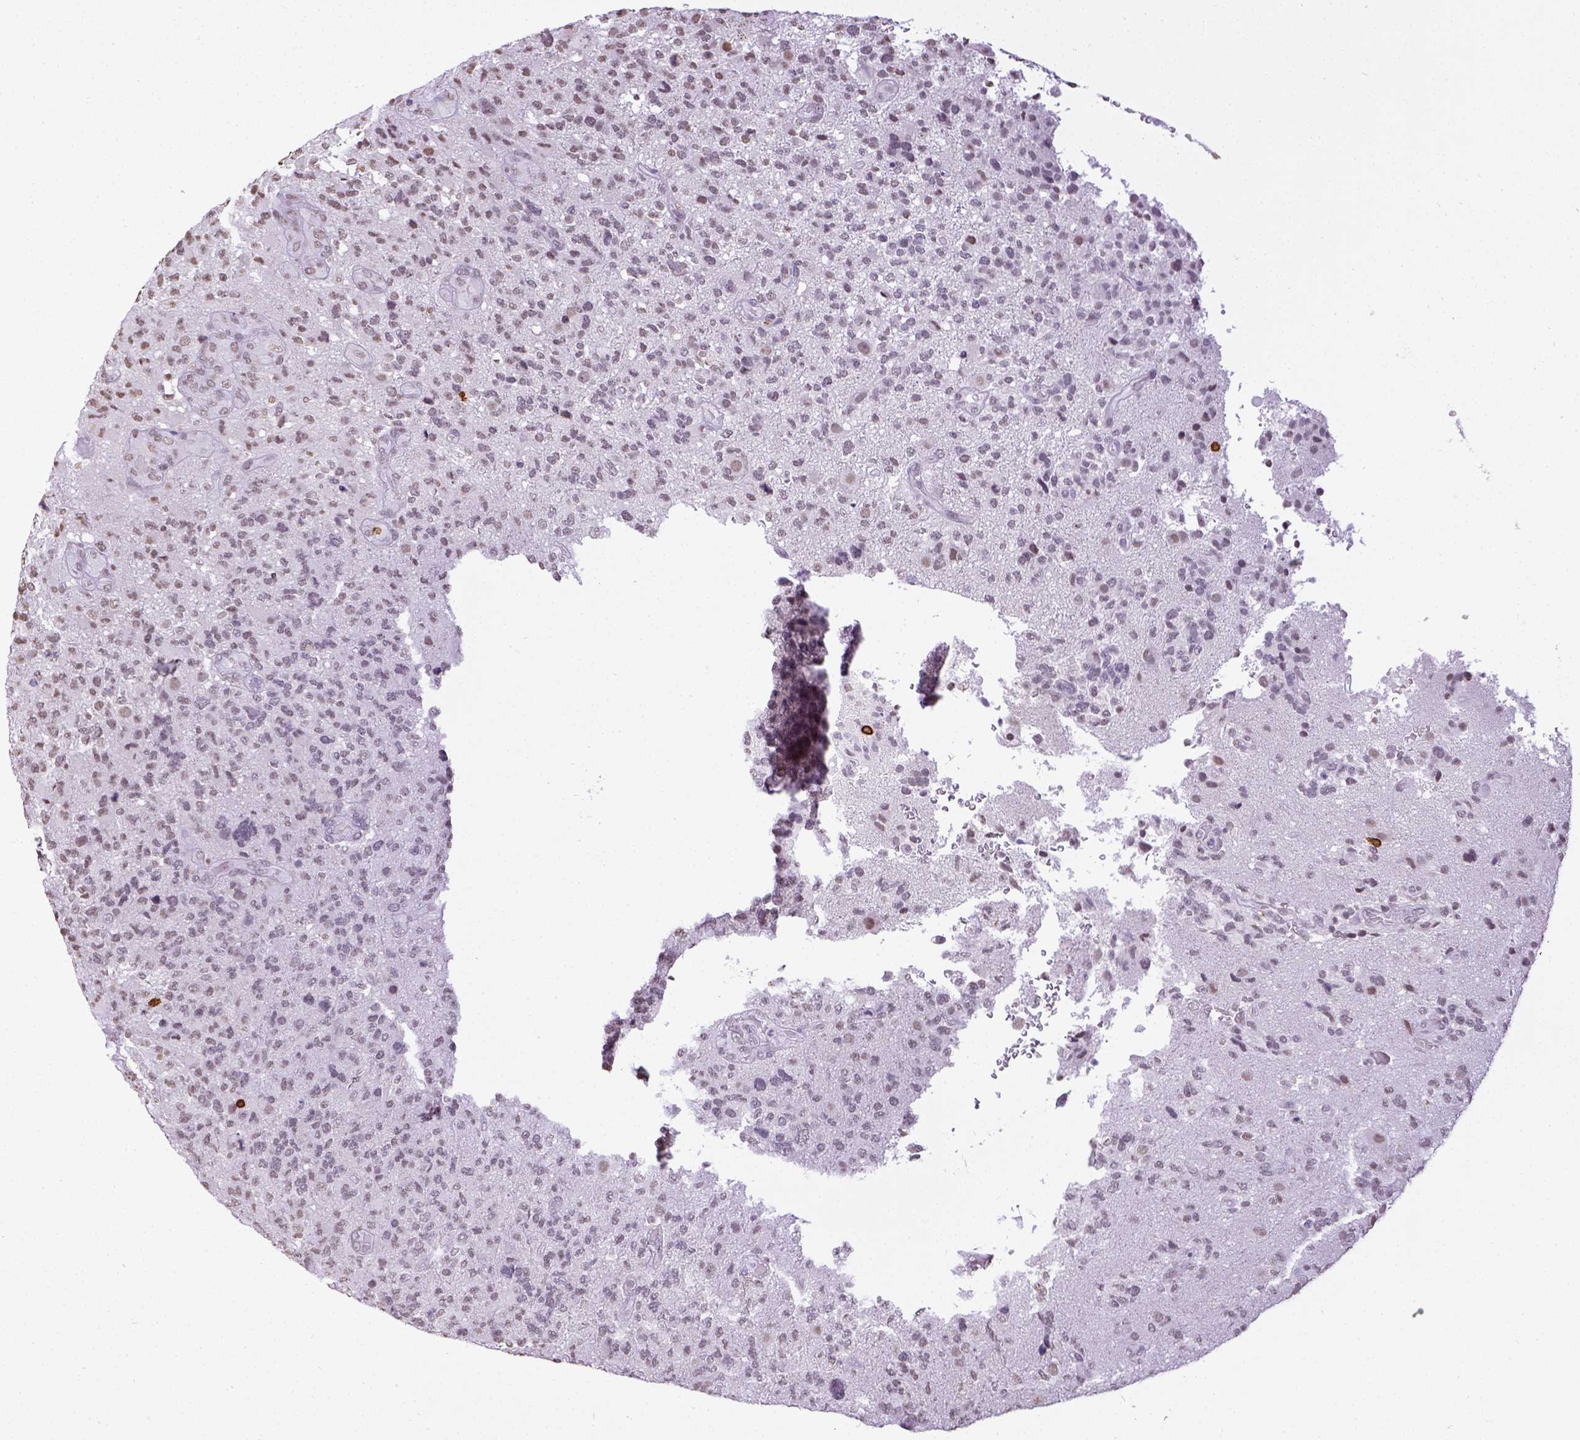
{"staining": {"intensity": "weak", "quantity": "<25%", "location": "nuclear"}, "tissue": "glioma", "cell_type": "Tumor cells", "image_type": "cancer", "snomed": [{"axis": "morphology", "description": "Glioma, malignant, High grade"}, {"axis": "topography", "description": "Brain"}], "caption": "An immunohistochemistry image of glioma is shown. There is no staining in tumor cells of glioma.", "gene": "CD3E", "patient": {"sex": "female", "age": 71}}